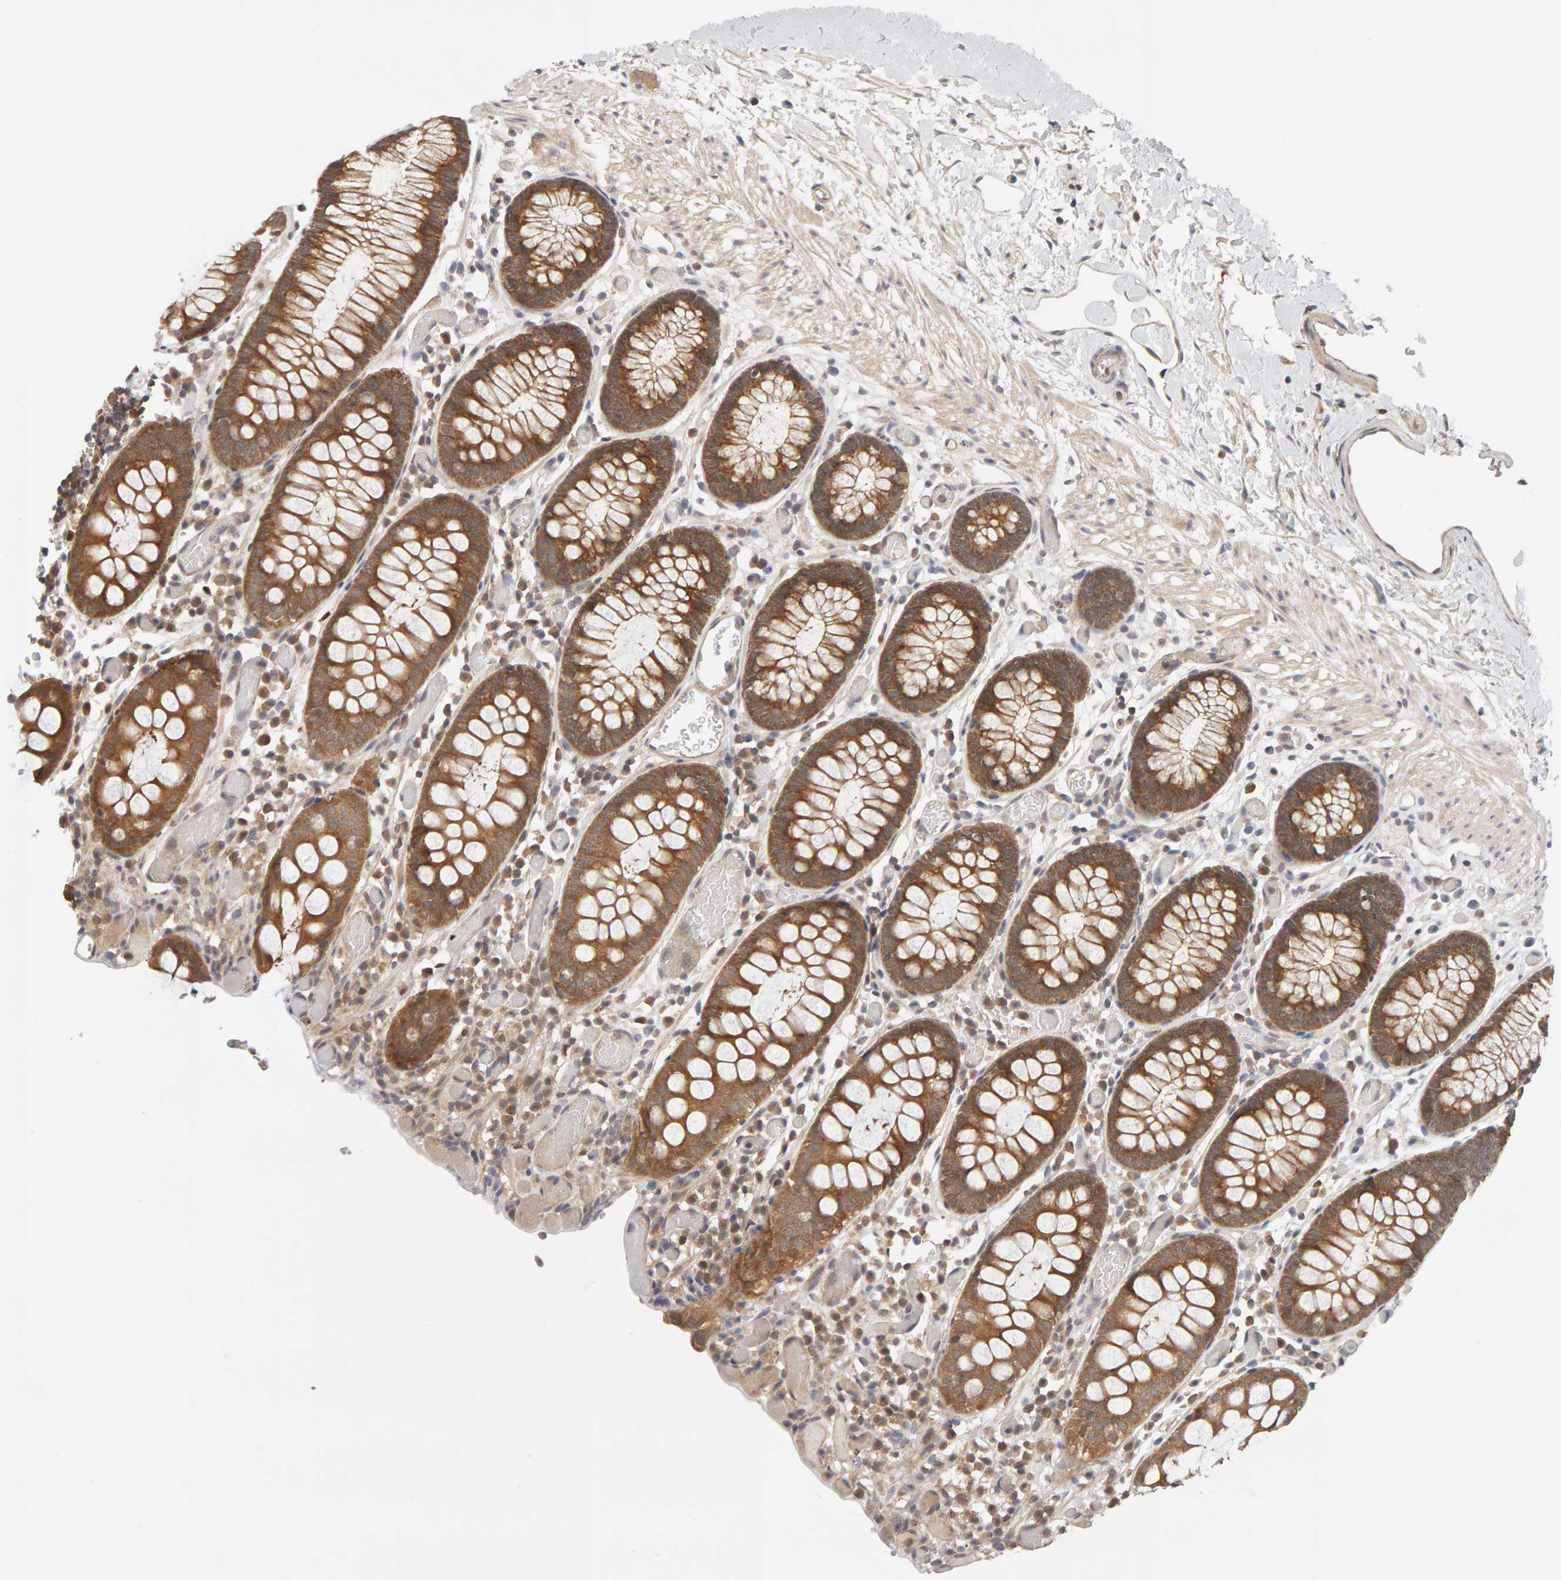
{"staining": {"intensity": "weak", "quantity": ">75%", "location": "cytoplasmic/membranous"}, "tissue": "colon", "cell_type": "Endothelial cells", "image_type": "normal", "snomed": [{"axis": "morphology", "description": "Normal tissue, NOS"}, {"axis": "topography", "description": "Colon"}], "caption": "A high-resolution photomicrograph shows IHC staining of unremarkable colon, which exhibits weak cytoplasmic/membranous expression in about >75% of endothelial cells. (IHC, brightfield microscopy, high magnification).", "gene": "DNAJC7", "patient": {"sex": "male", "age": 14}}